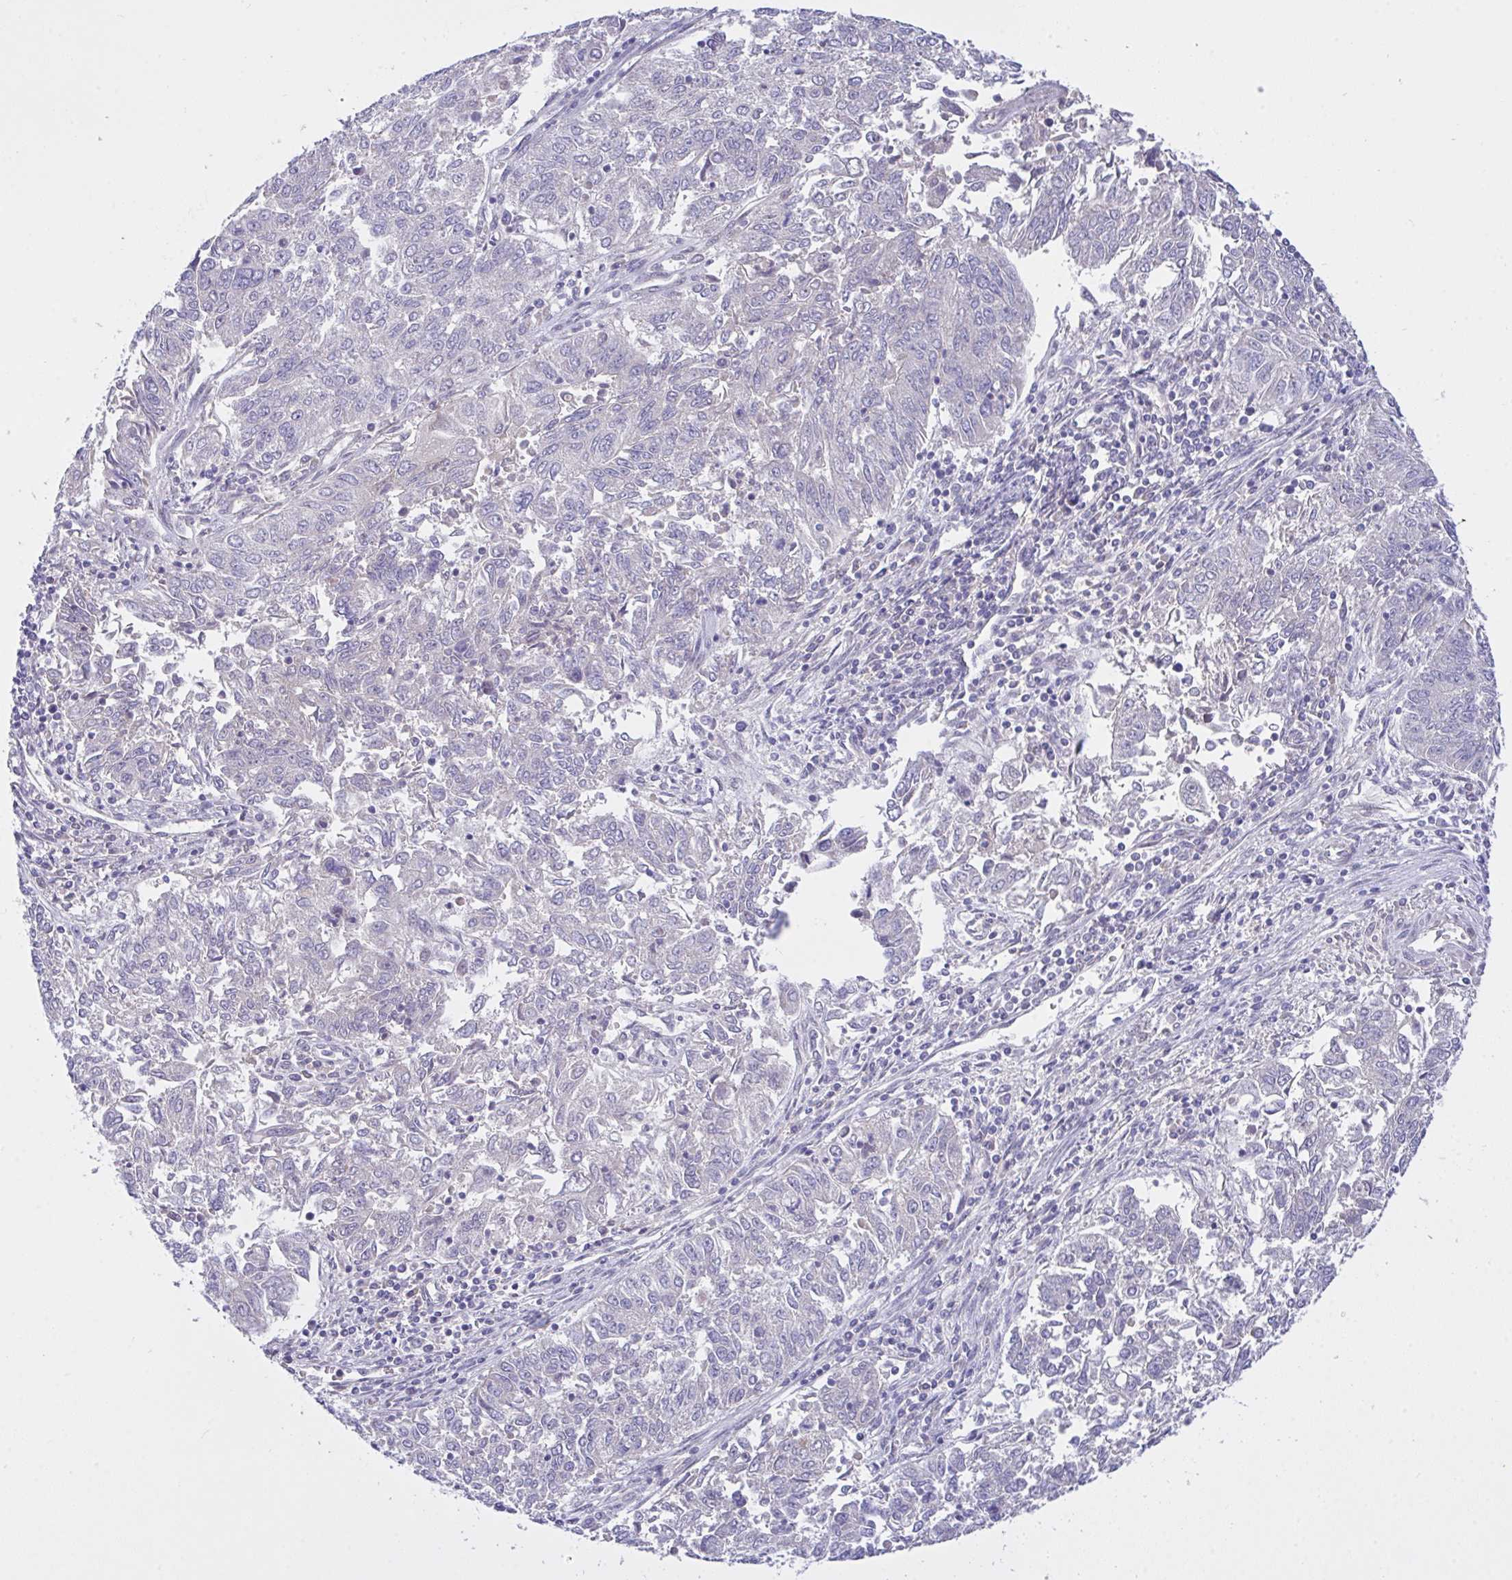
{"staining": {"intensity": "negative", "quantity": "none", "location": "none"}, "tissue": "endometrial cancer", "cell_type": "Tumor cells", "image_type": "cancer", "snomed": [{"axis": "morphology", "description": "Adenocarcinoma, NOS"}, {"axis": "topography", "description": "Endometrium"}], "caption": "A high-resolution histopathology image shows IHC staining of endometrial adenocarcinoma, which displays no significant positivity in tumor cells.", "gene": "L3HYPDH", "patient": {"sex": "female", "age": 42}}